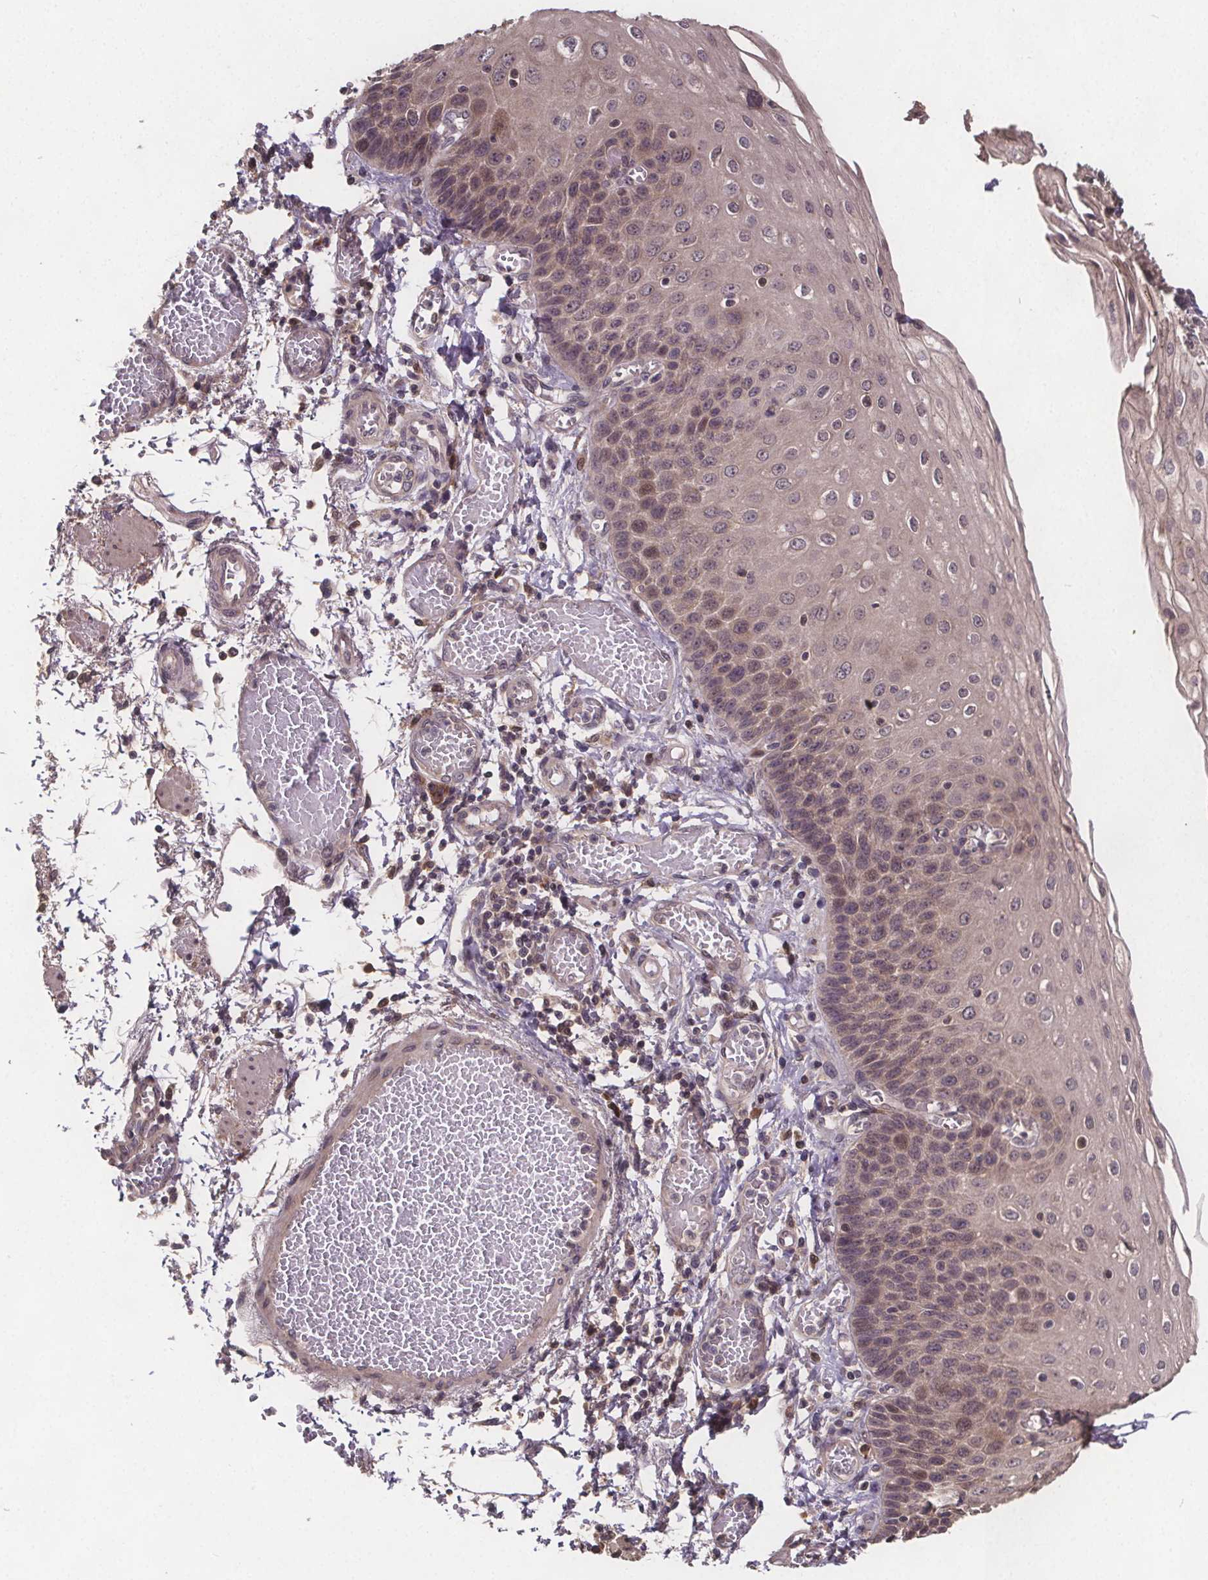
{"staining": {"intensity": "negative", "quantity": "none", "location": "none"}, "tissue": "esophagus", "cell_type": "Squamous epithelial cells", "image_type": "normal", "snomed": [{"axis": "morphology", "description": "Normal tissue, NOS"}, {"axis": "morphology", "description": "Adenocarcinoma, NOS"}, {"axis": "topography", "description": "Esophagus"}], "caption": "This image is of normal esophagus stained with IHC to label a protein in brown with the nuclei are counter-stained blue. There is no positivity in squamous epithelial cells.", "gene": "USP9X", "patient": {"sex": "male", "age": 81}}